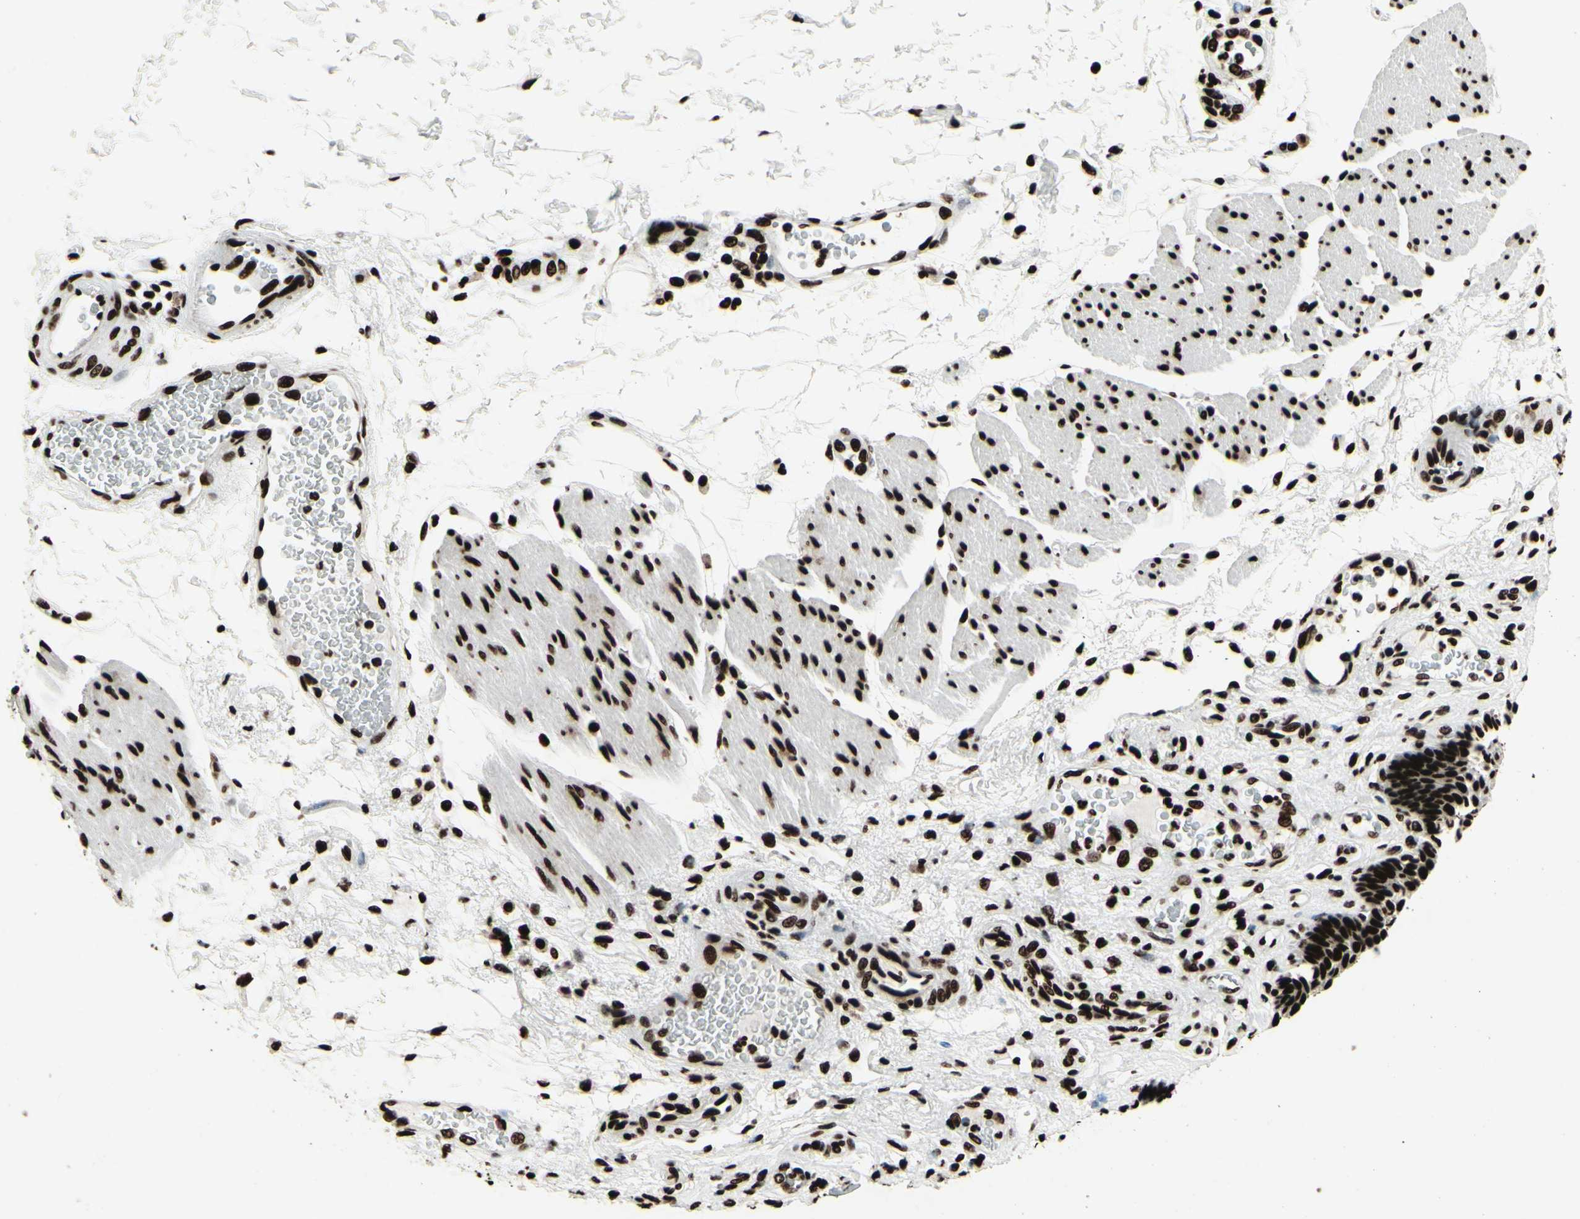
{"staining": {"intensity": "strong", "quantity": ">75%", "location": "nuclear"}, "tissue": "esophagus", "cell_type": "Squamous epithelial cells", "image_type": "normal", "snomed": [{"axis": "morphology", "description": "Normal tissue, NOS"}, {"axis": "topography", "description": "Esophagus"}], "caption": "Brown immunohistochemical staining in normal esophagus exhibits strong nuclear positivity in approximately >75% of squamous epithelial cells. The protein is stained brown, and the nuclei are stained in blue (DAB IHC with brightfield microscopy, high magnification).", "gene": "U2AF2", "patient": {"sex": "female", "age": 72}}